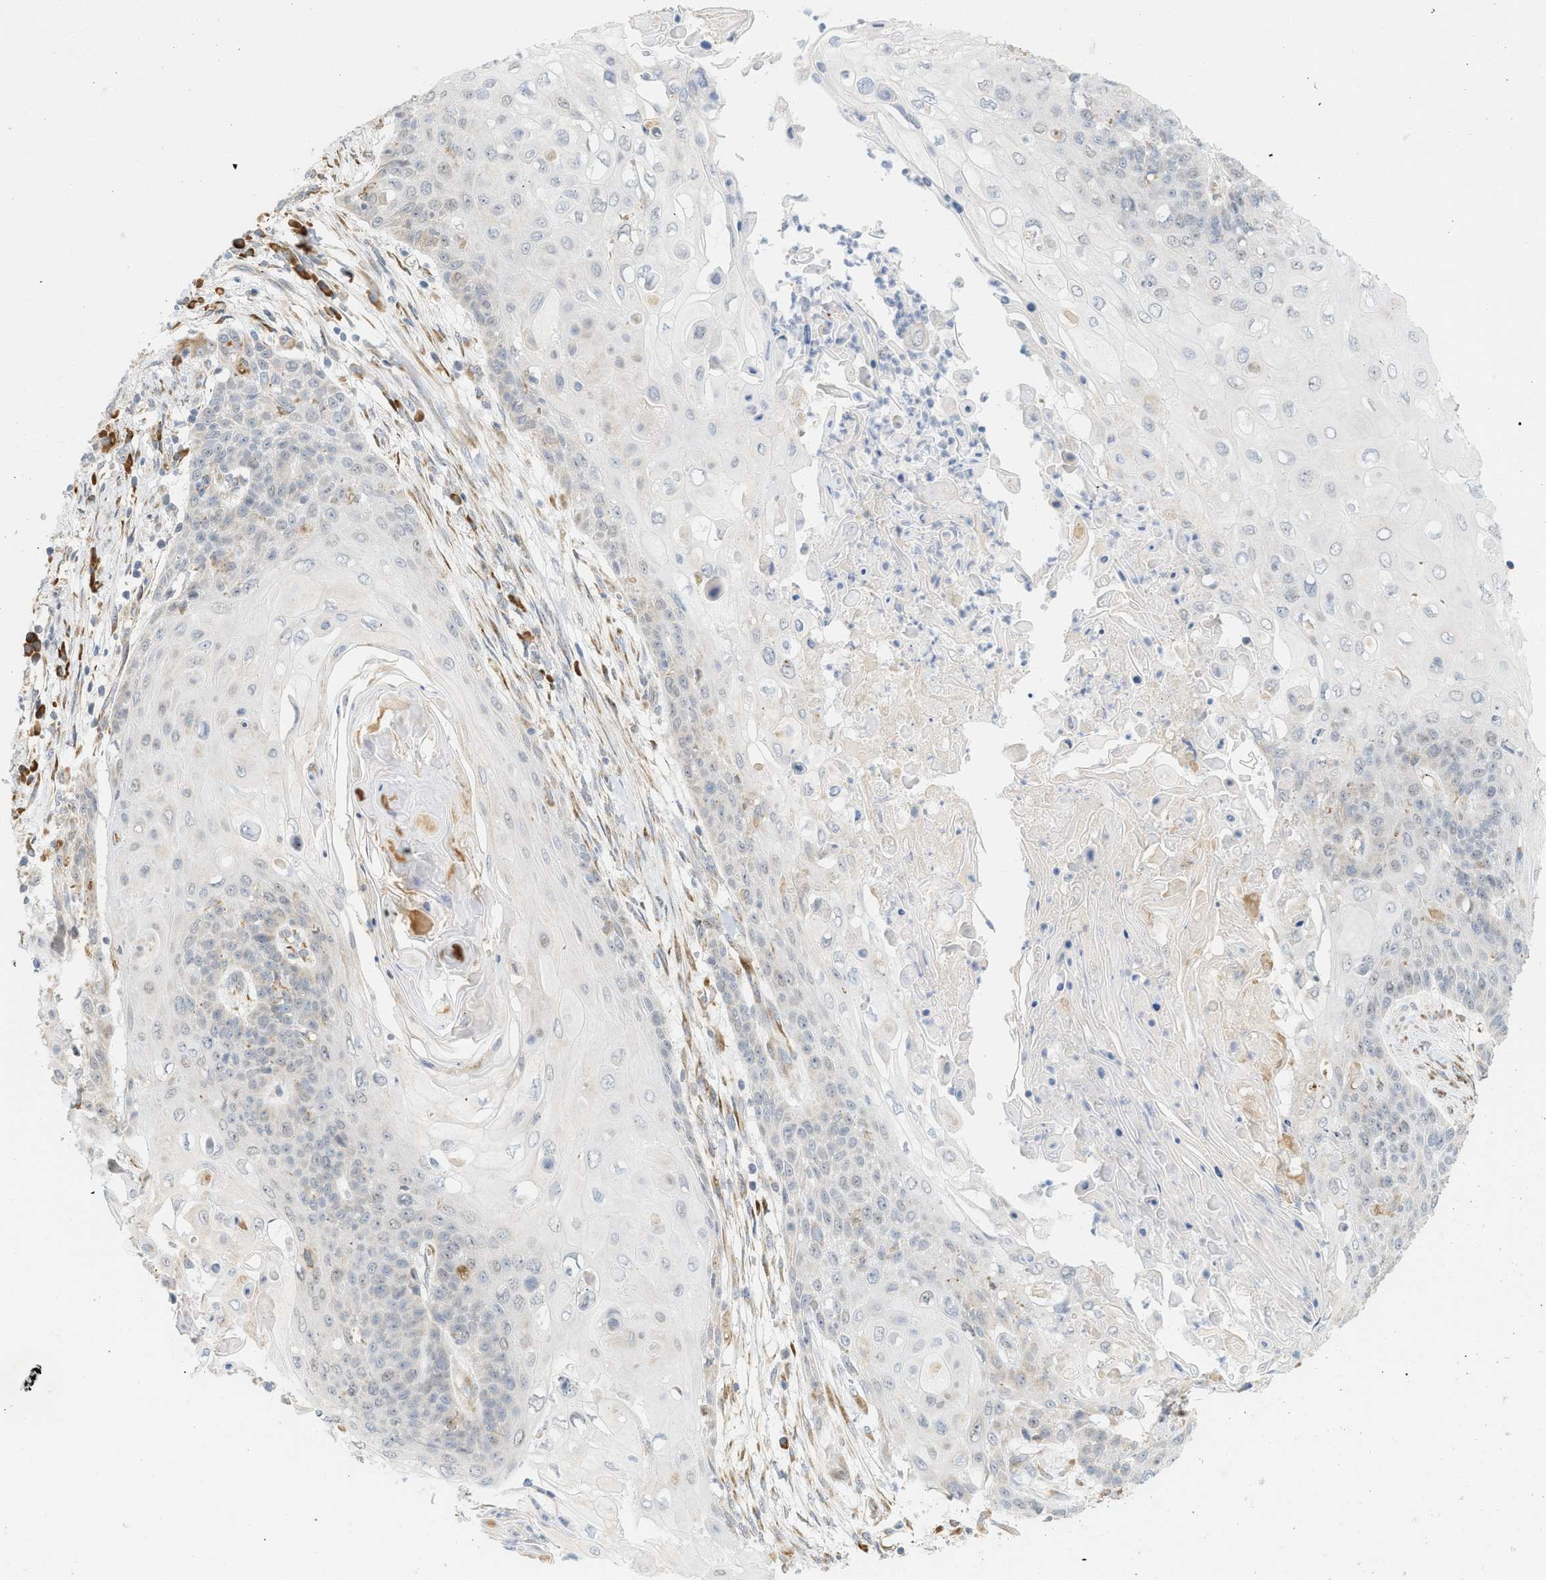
{"staining": {"intensity": "negative", "quantity": "none", "location": "none"}, "tissue": "cervical cancer", "cell_type": "Tumor cells", "image_type": "cancer", "snomed": [{"axis": "morphology", "description": "Squamous cell carcinoma, NOS"}, {"axis": "topography", "description": "Cervix"}], "caption": "Photomicrograph shows no protein staining in tumor cells of cervical squamous cell carcinoma tissue.", "gene": "SVOP", "patient": {"sex": "female", "age": 39}}